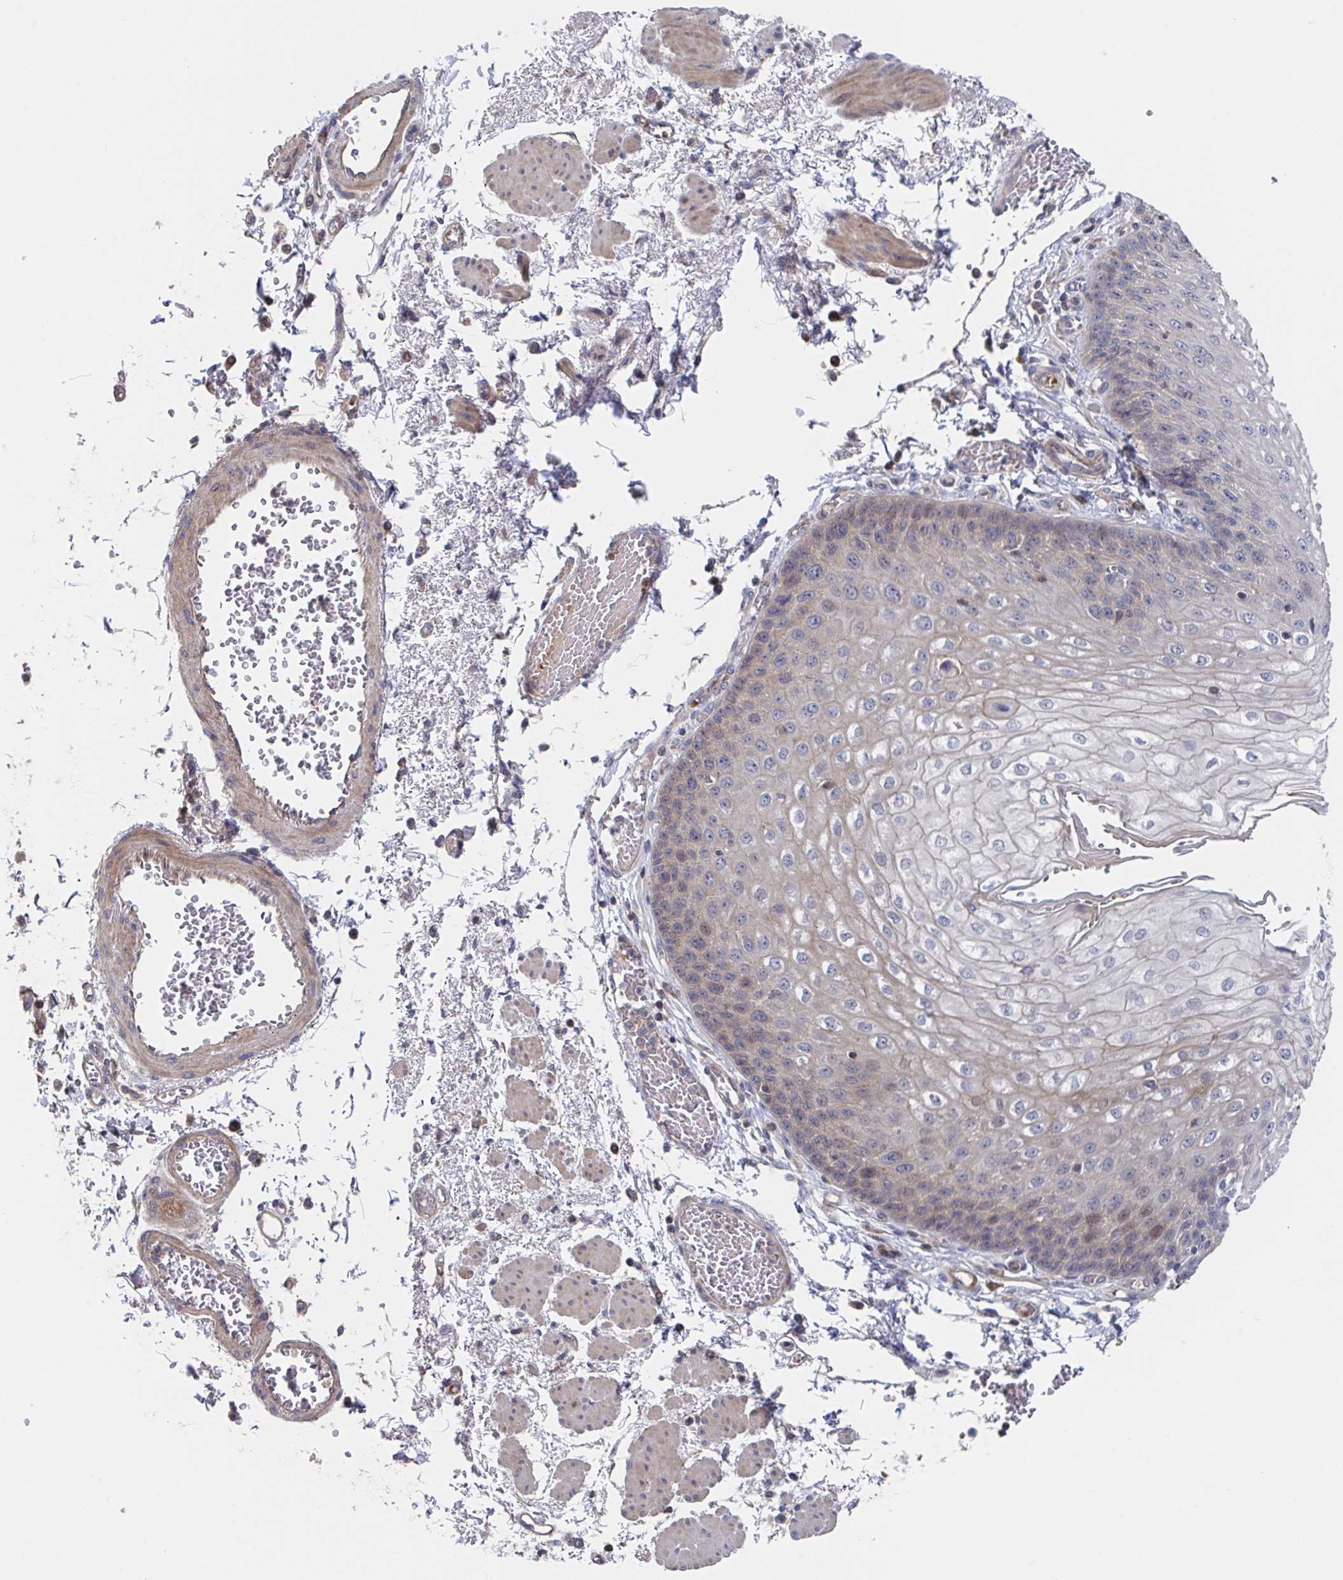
{"staining": {"intensity": "weak", "quantity": "25%-75%", "location": "cytoplasmic/membranous,nuclear"}, "tissue": "esophagus", "cell_type": "Squamous epithelial cells", "image_type": "normal", "snomed": [{"axis": "morphology", "description": "Normal tissue, NOS"}, {"axis": "morphology", "description": "Adenocarcinoma, NOS"}, {"axis": "topography", "description": "Esophagus"}], "caption": "Weak cytoplasmic/membranous,nuclear protein expression is identified in approximately 25%-75% of squamous epithelial cells in esophagus. The staining was performed using DAB, with brown indicating positive protein expression. Nuclei are stained blue with hematoxylin.", "gene": "DHRS12", "patient": {"sex": "male", "age": 81}}